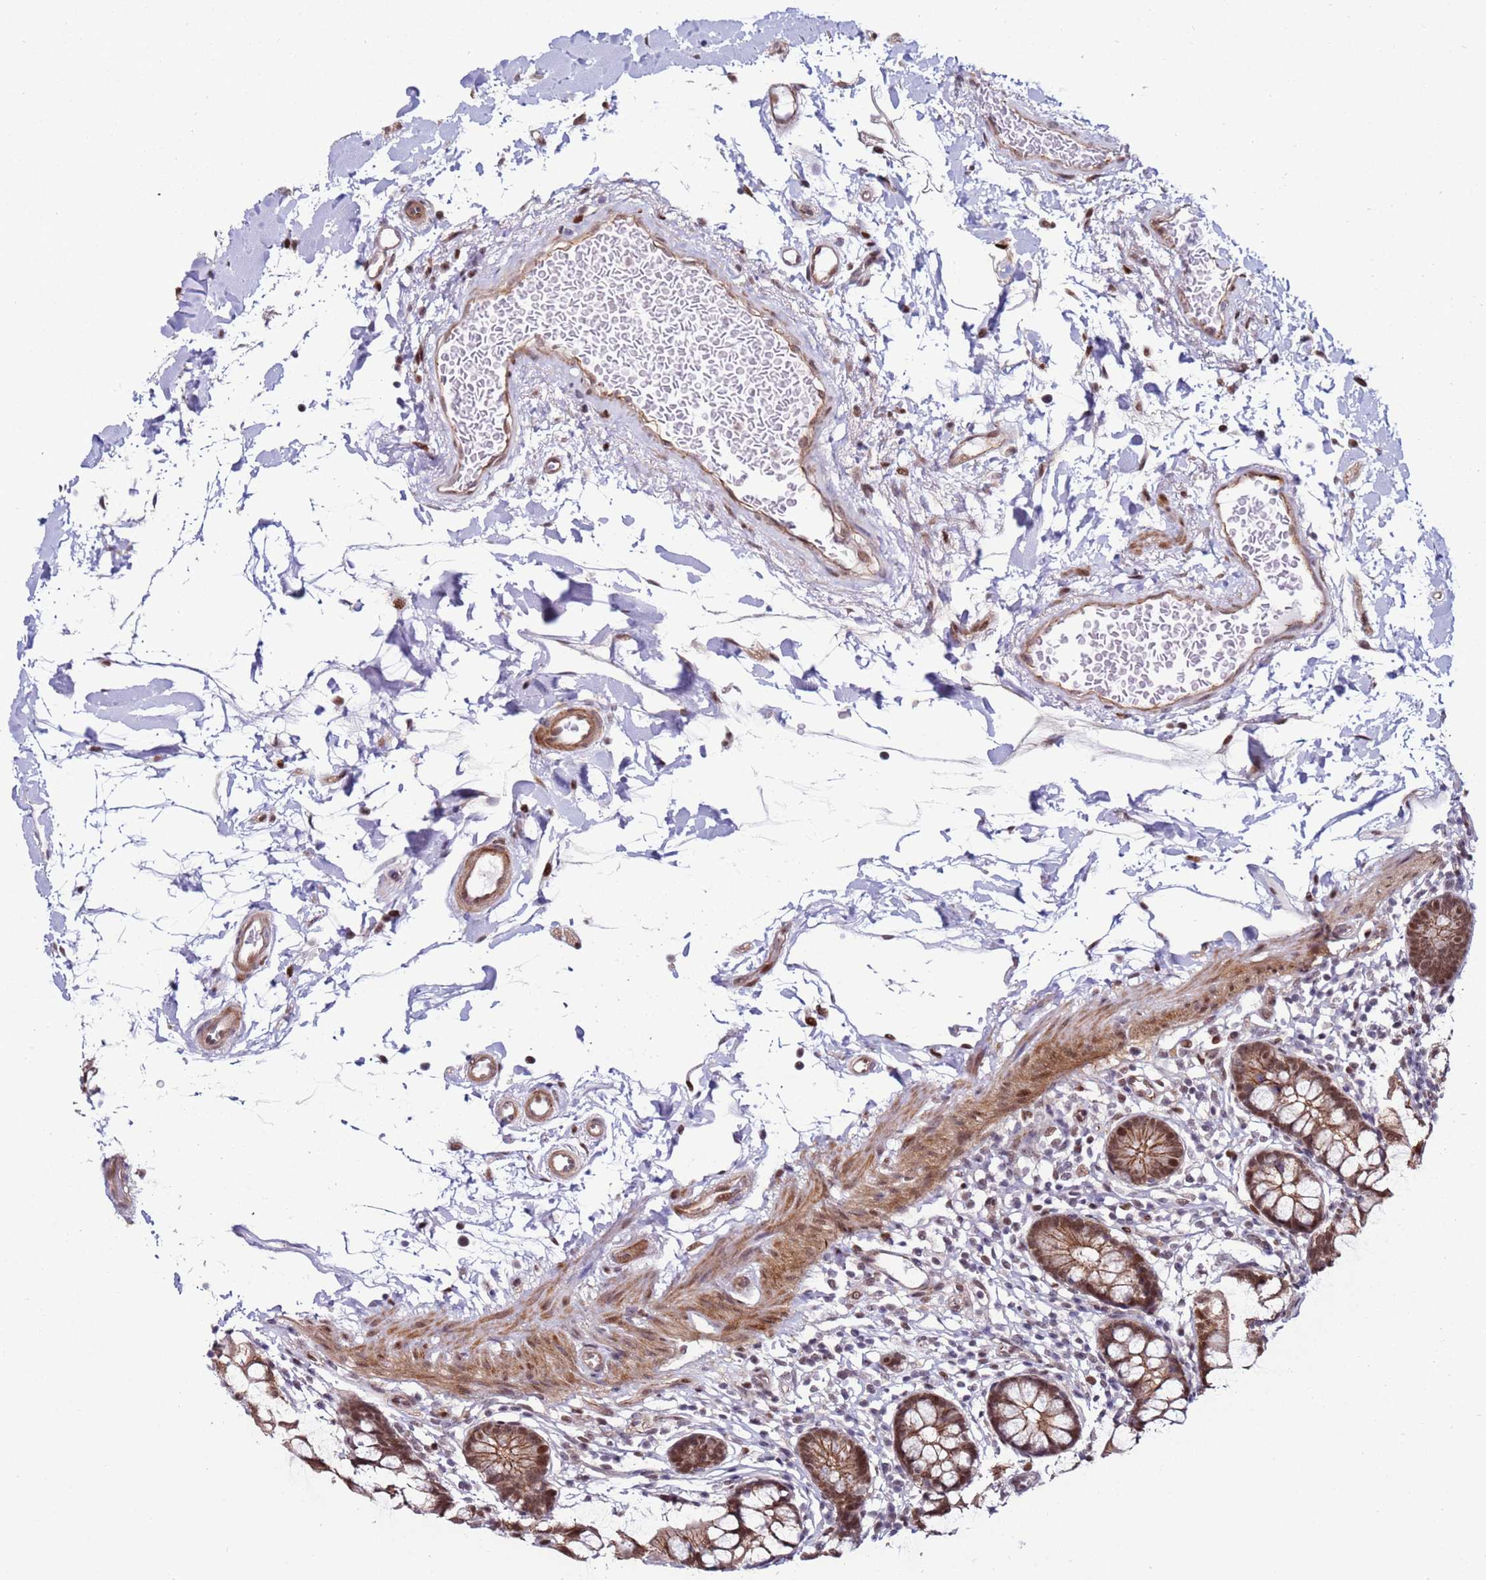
{"staining": {"intensity": "moderate", "quantity": ">75%", "location": "cytoplasmic/membranous,nuclear"}, "tissue": "small intestine", "cell_type": "Glandular cells", "image_type": "normal", "snomed": [{"axis": "morphology", "description": "Normal tissue, NOS"}, {"axis": "topography", "description": "Small intestine"}], "caption": "DAB immunohistochemical staining of normal human small intestine reveals moderate cytoplasmic/membranous,nuclear protein staining in approximately >75% of glandular cells.", "gene": "KPNA4", "patient": {"sex": "female", "age": 84}}